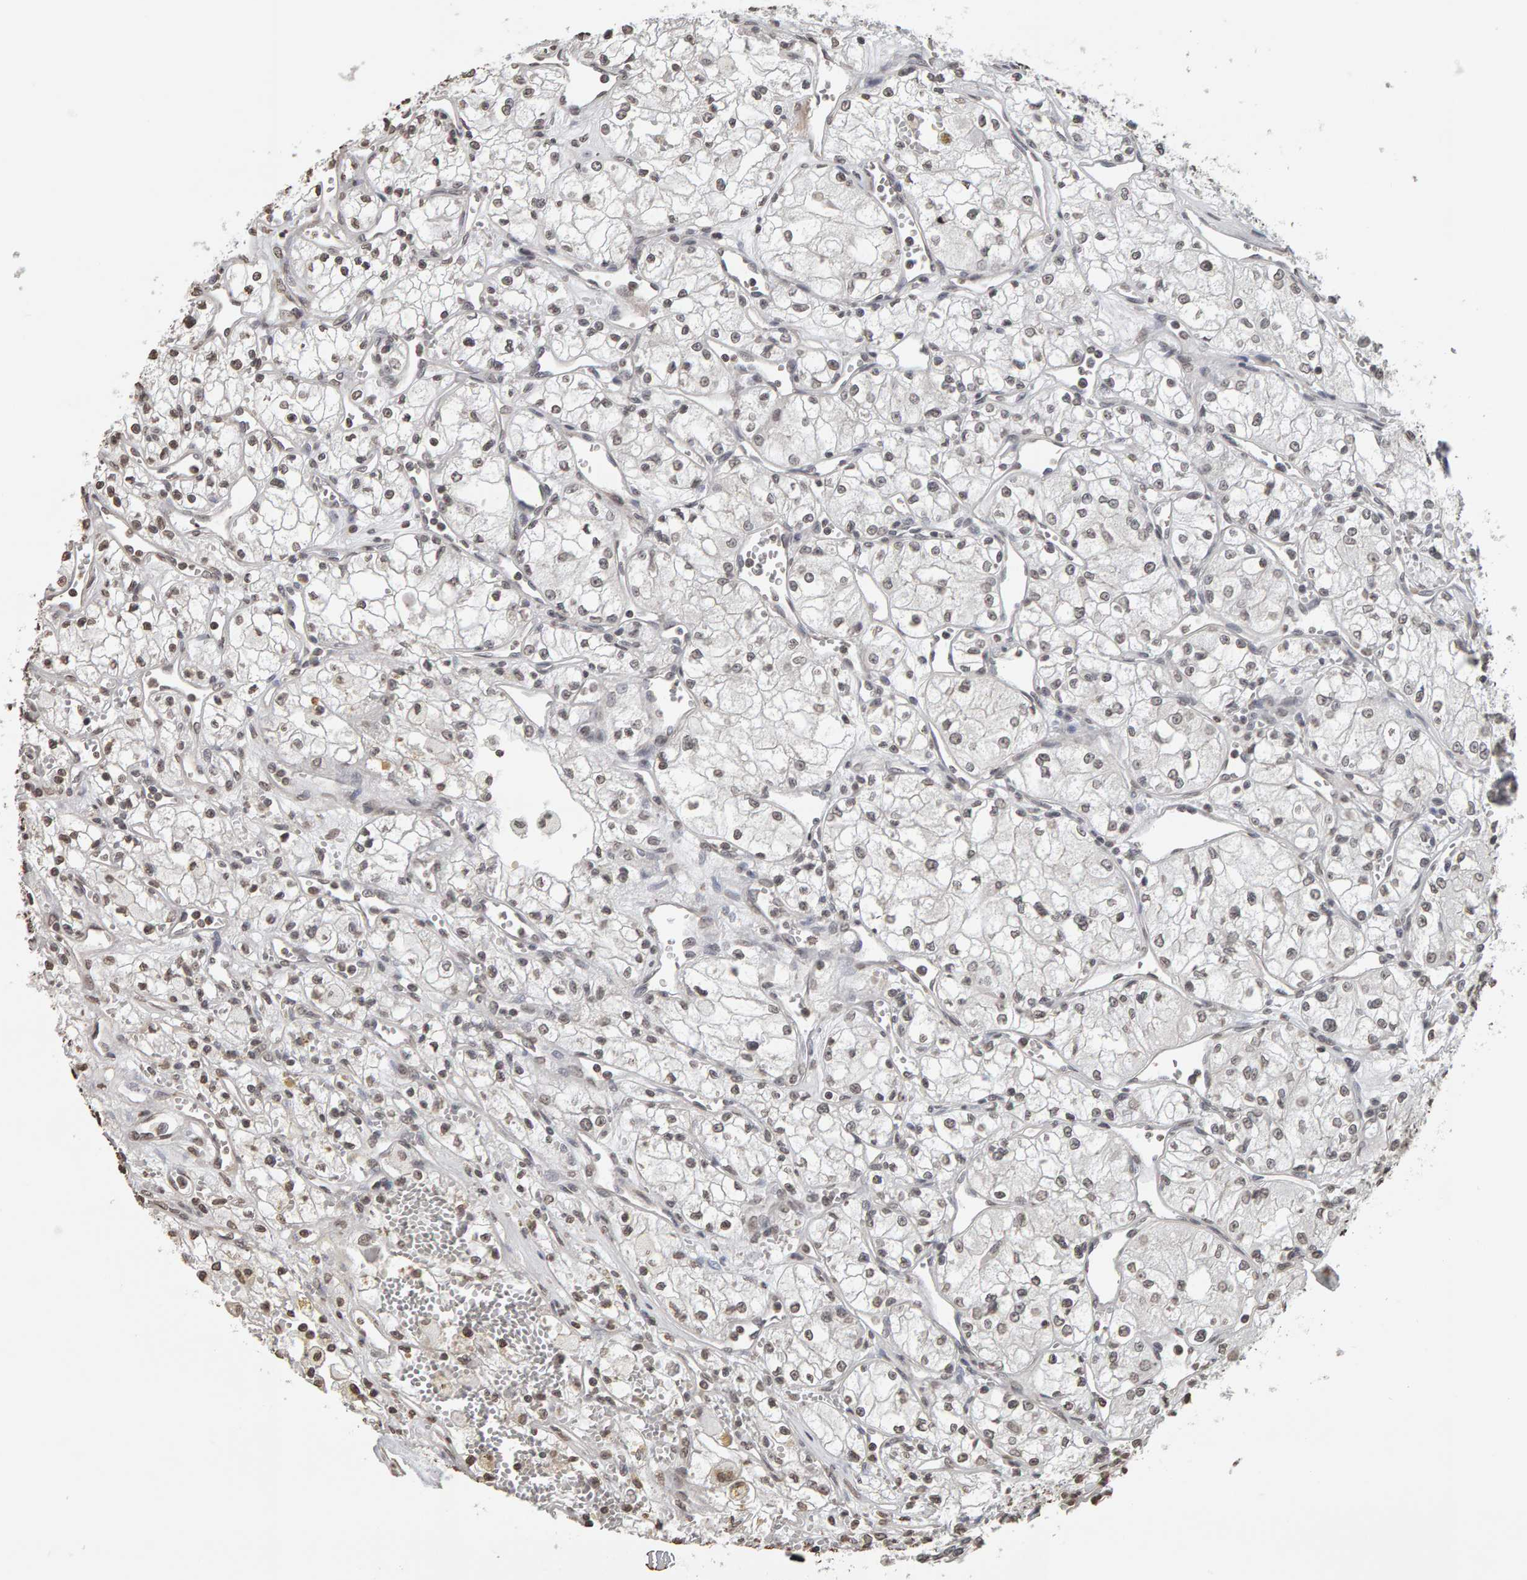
{"staining": {"intensity": "weak", "quantity": ">75%", "location": "nuclear"}, "tissue": "renal cancer", "cell_type": "Tumor cells", "image_type": "cancer", "snomed": [{"axis": "morphology", "description": "Adenocarcinoma, NOS"}, {"axis": "topography", "description": "Kidney"}], "caption": "The immunohistochemical stain labels weak nuclear expression in tumor cells of renal cancer (adenocarcinoma) tissue. (Stains: DAB in brown, nuclei in blue, Microscopy: brightfield microscopy at high magnification).", "gene": "AFF4", "patient": {"sex": "male", "age": 59}}